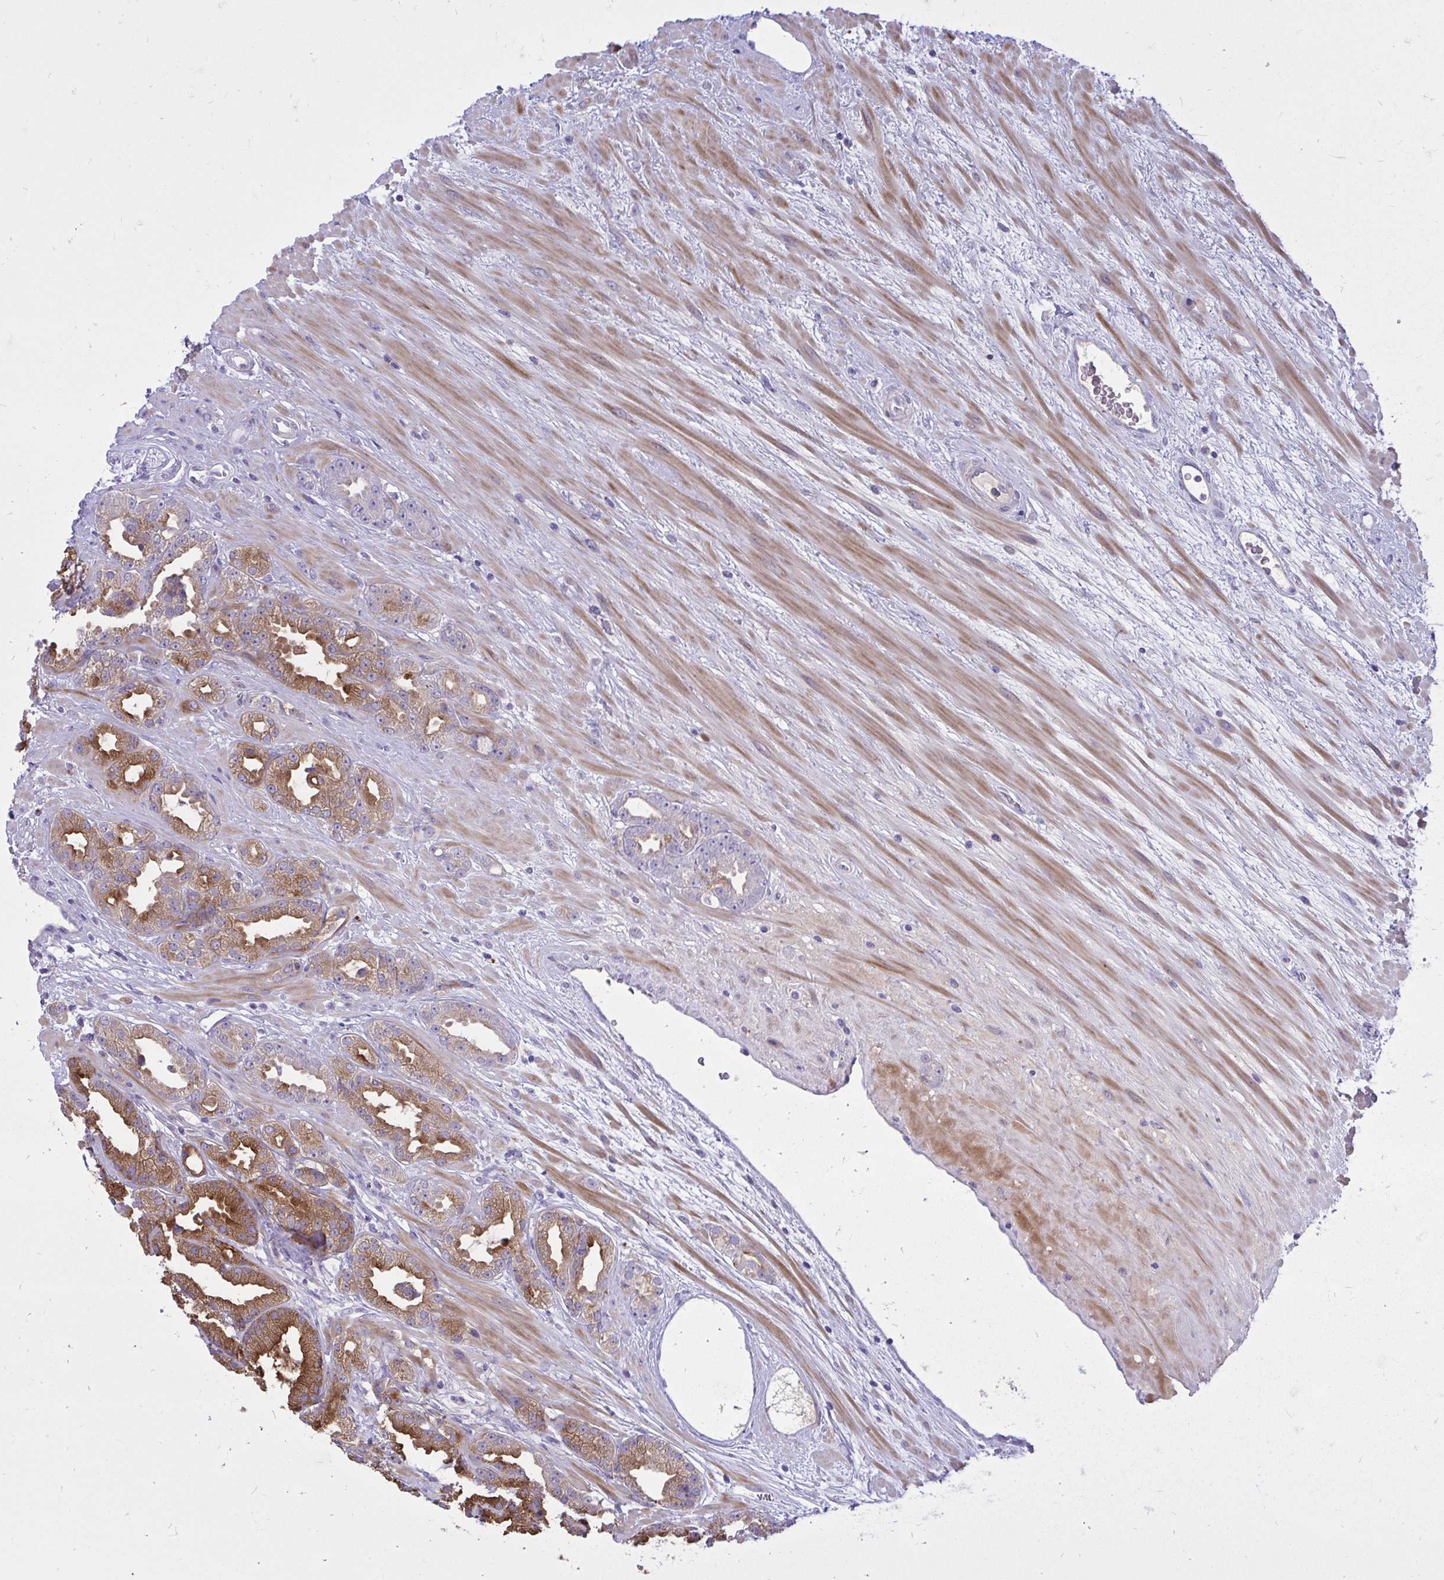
{"staining": {"intensity": "strong", "quantity": ">75%", "location": "cytoplasmic/membranous"}, "tissue": "prostate cancer", "cell_type": "Tumor cells", "image_type": "cancer", "snomed": [{"axis": "morphology", "description": "Adenocarcinoma, Low grade"}, {"axis": "topography", "description": "Prostate"}], "caption": "Immunohistochemical staining of prostate cancer (adenocarcinoma (low-grade)) displays high levels of strong cytoplasmic/membranous protein expression in about >75% of tumor cells.", "gene": "TP53I11", "patient": {"sex": "male", "age": 61}}